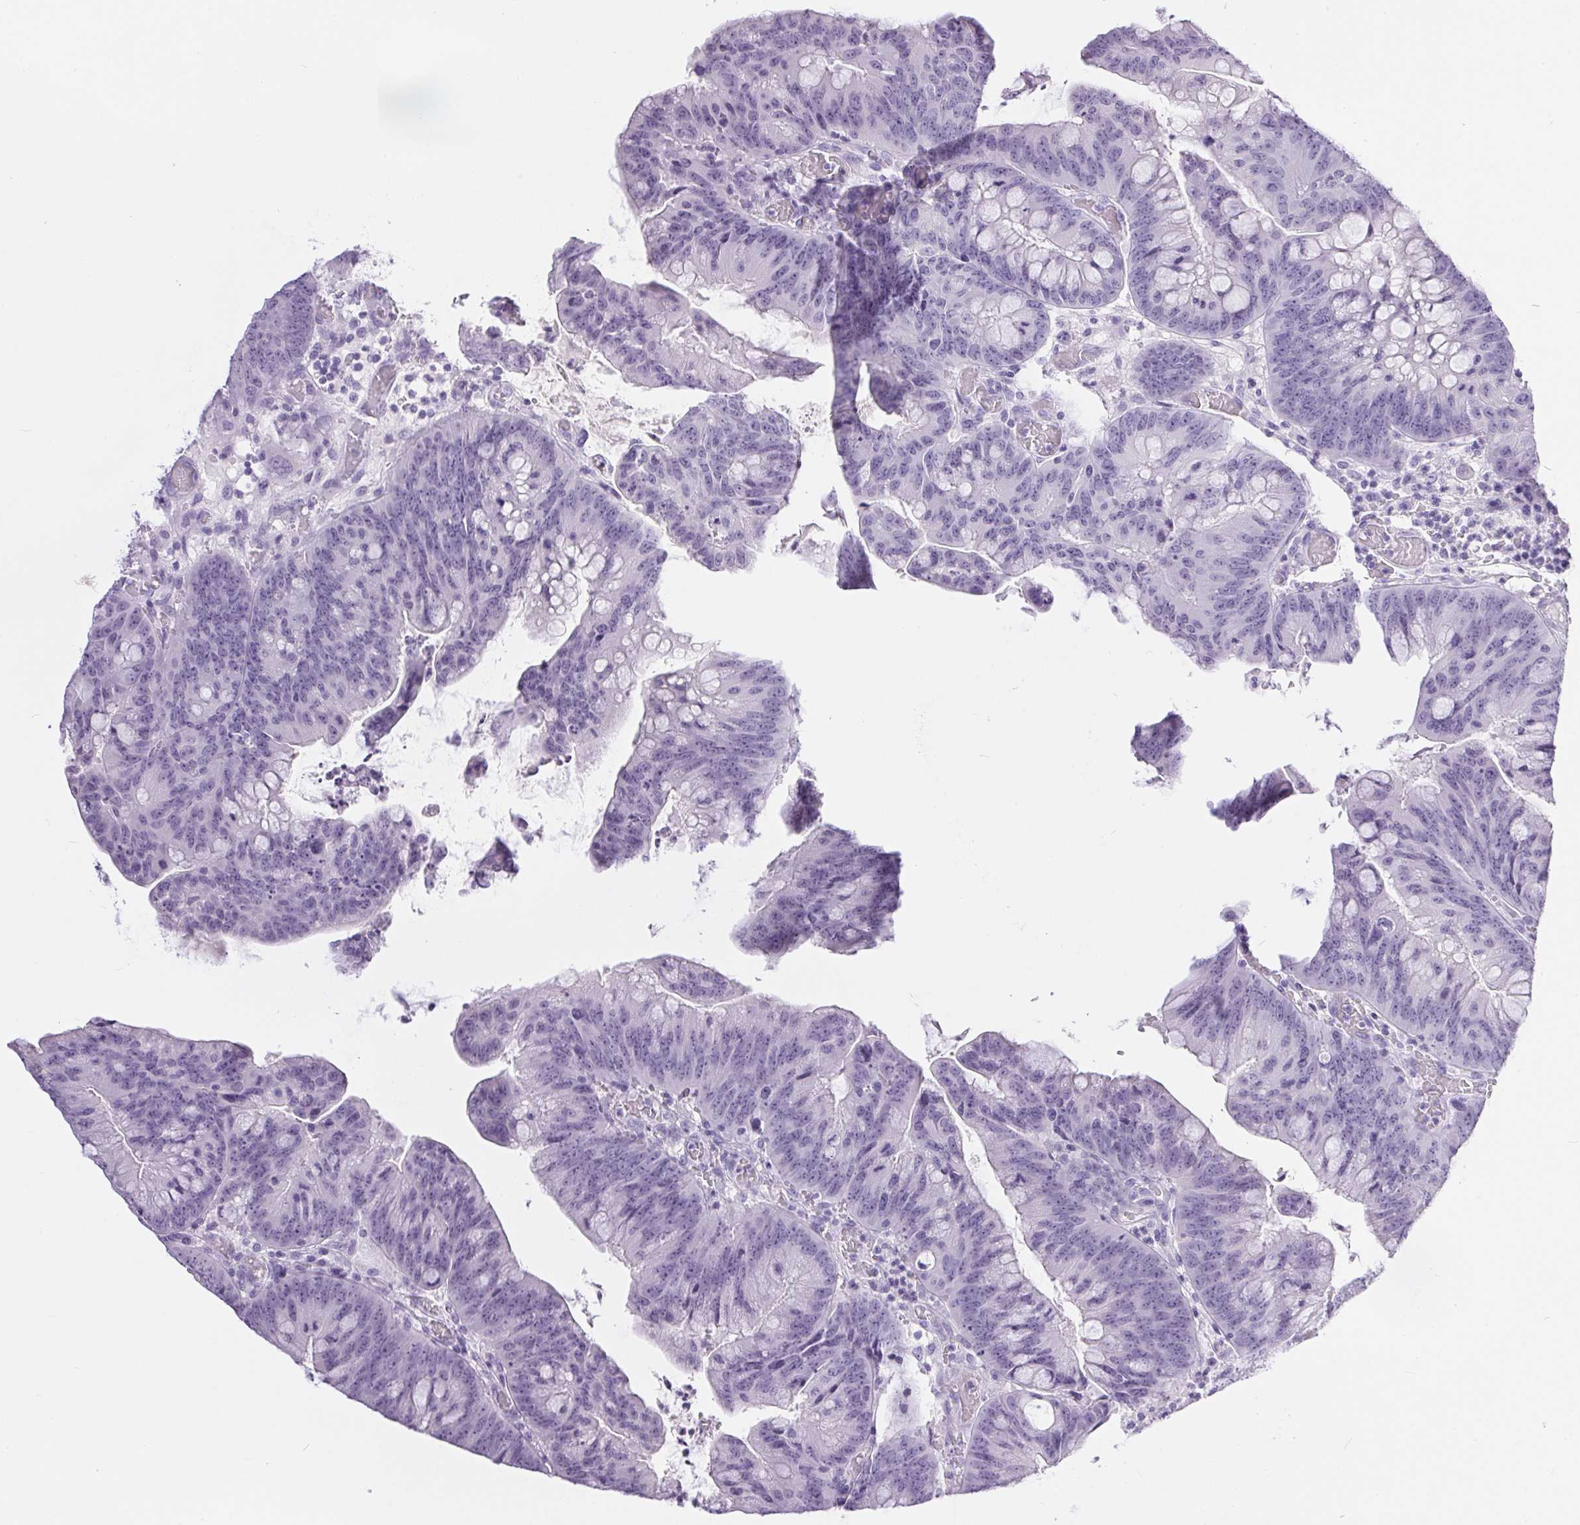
{"staining": {"intensity": "negative", "quantity": "none", "location": "none"}, "tissue": "colorectal cancer", "cell_type": "Tumor cells", "image_type": "cancer", "snomed": [{"axis": "morphology", "description": "Adenocarcinoma, NOS"}, {"axis": "topography", "description": "Colon"}], "caption": "The IHC photomicrograph has no significant staining in tumor cells of adenocarcinoma (colorectal) tissue.", "gene": "XDH", "patient": {"sex": "male", "age": 62}}